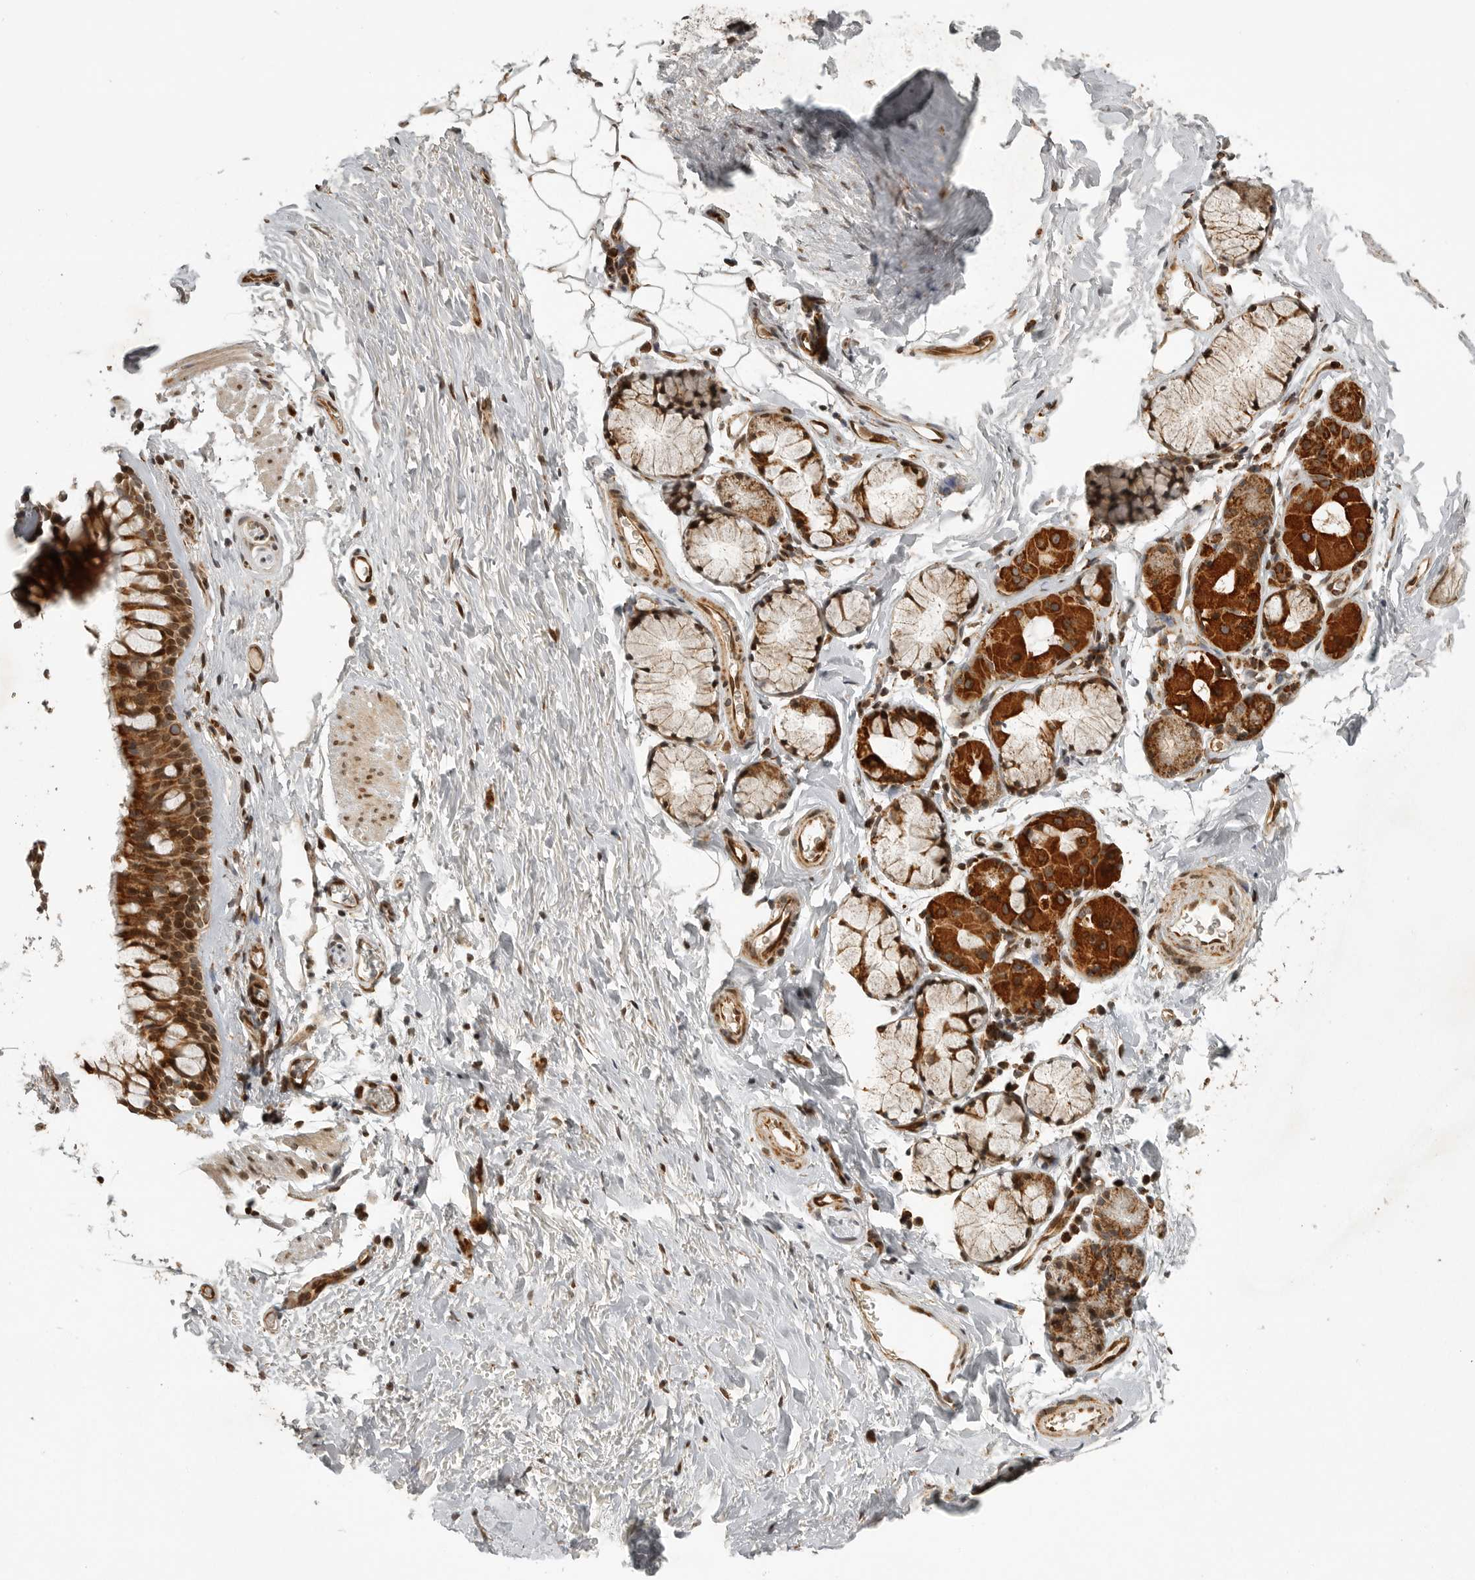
{"staining": {"intensity": "moderate", "quantity": ">75%", "location": "cytoplasmic/membranous"}, "tissue": "bronchus", "cell_type": "Respiratory epithelial cells", "image_type": "normal", "snomed": [{"axis": "morphology", "description": "Normal tissue, NOS"}, {"axis": "topography", "description": "Cartilage tissue"}, {"axis": "topography", "description": "Bronchus"}], "caption": "Bronchus stained for a protein exhibits moderate cytoplasmic/membranous positivity in respiratory epithelial cells. (DAB (3,3'-diaminobenzidine) IHC with brightfield microscopy, high magnification).", "gene": "NARS2", "patient": {"sex": "female", "age": 53}}